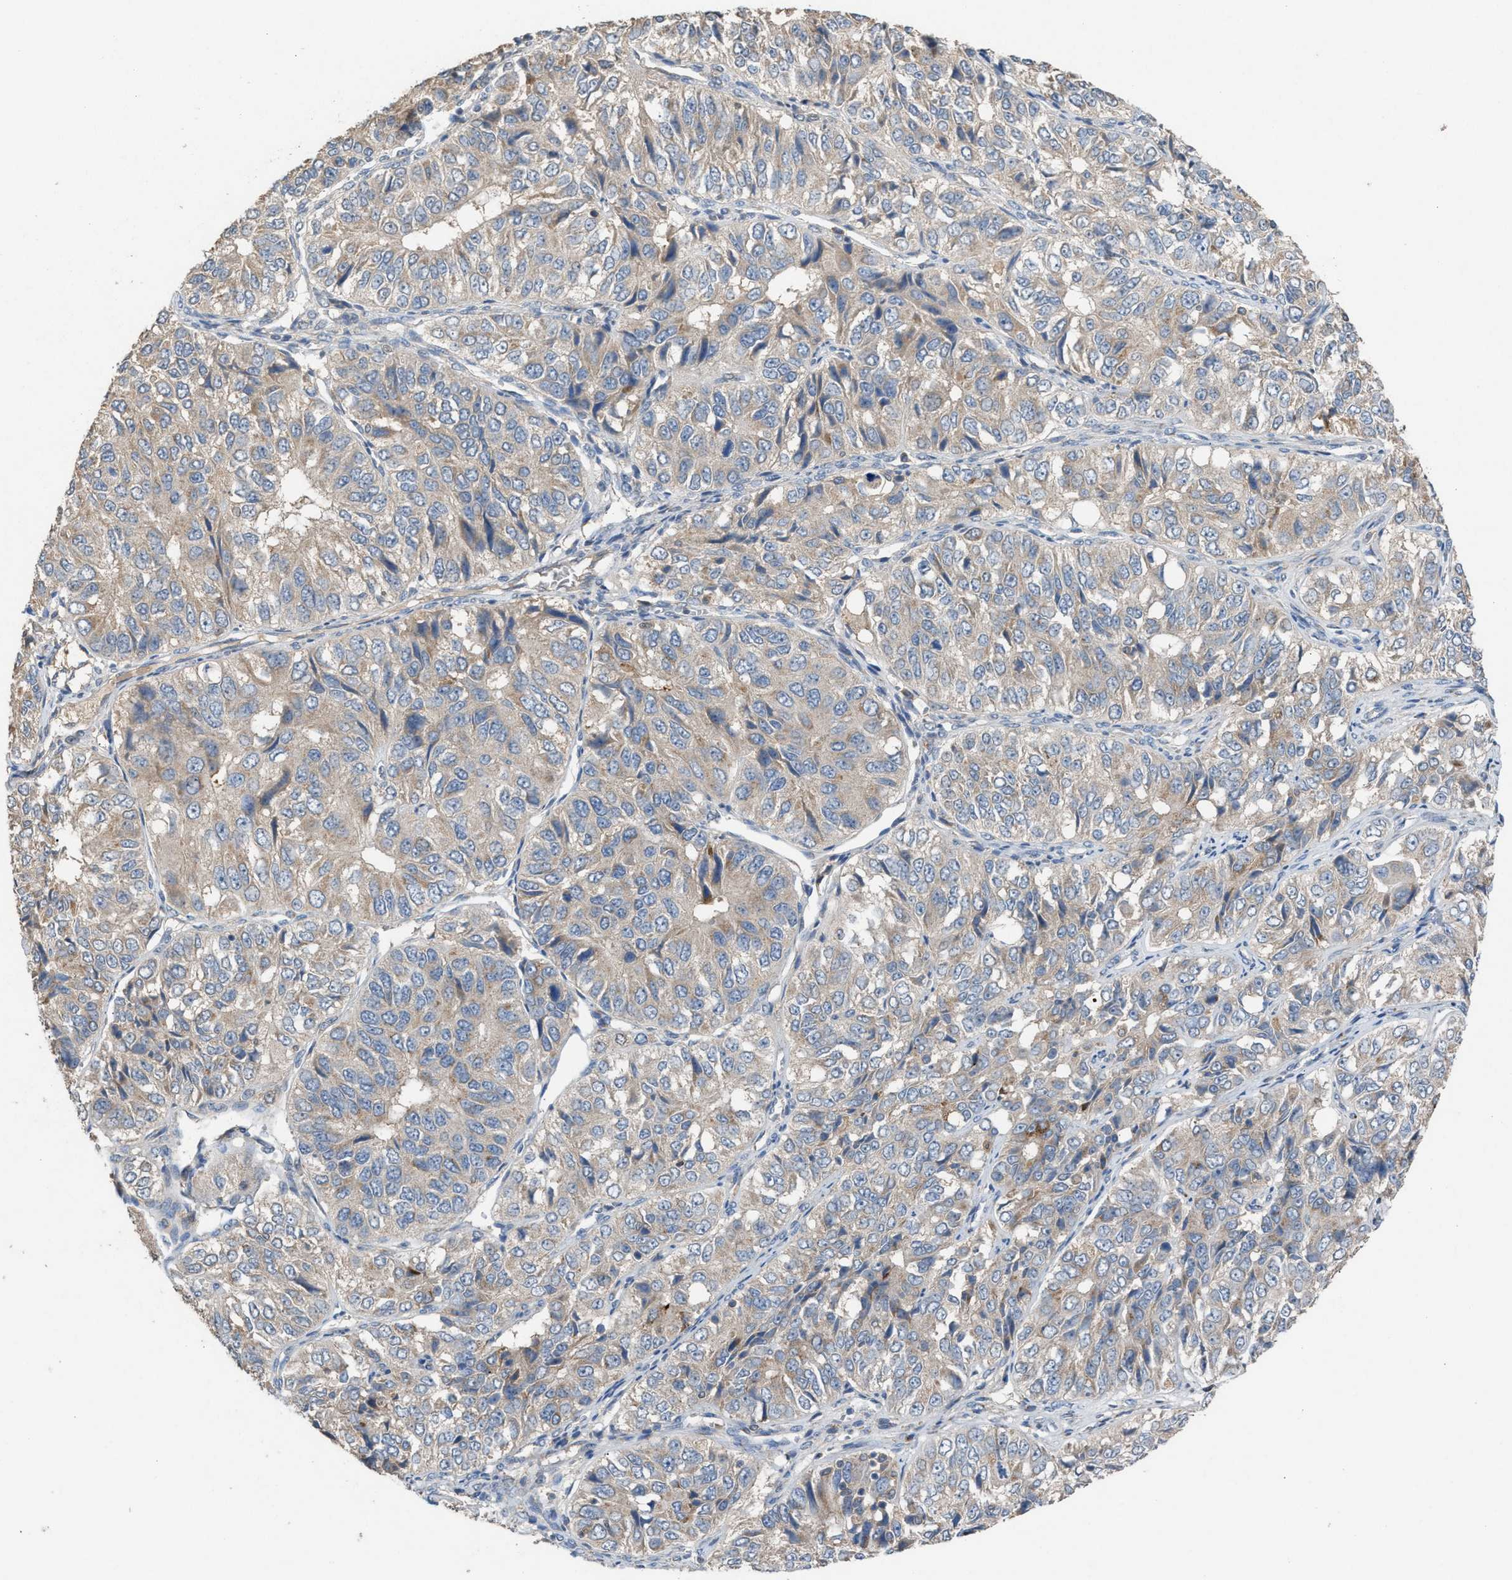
{"staining": {"intensity": "weak", "quantity": "25%-75%", "location": "cytoplasmic/membranous"}, "tissue": "ovarian cancer", "cell_type": "Tumor cells", "image_type": "cancer", "snomed": [{"axis": "morphology", "description": "Carcinoma, endometroid"}, {"axis": "topography", "description": "Ovary"}], "caption": "Protein expression analysis of human ovarian endometroid carcinoma reveals weak cytoplasmic/membranous expression in approximately 25%-75% of tumor cells. Using DAB (3,3'-diaminobenzidine) (brown) and hematoxylin (blue) stains, captured at high magnification using brightfield microscopy.", "gene": "TPK1", "patient": {"sex": "female", "age": 51}}